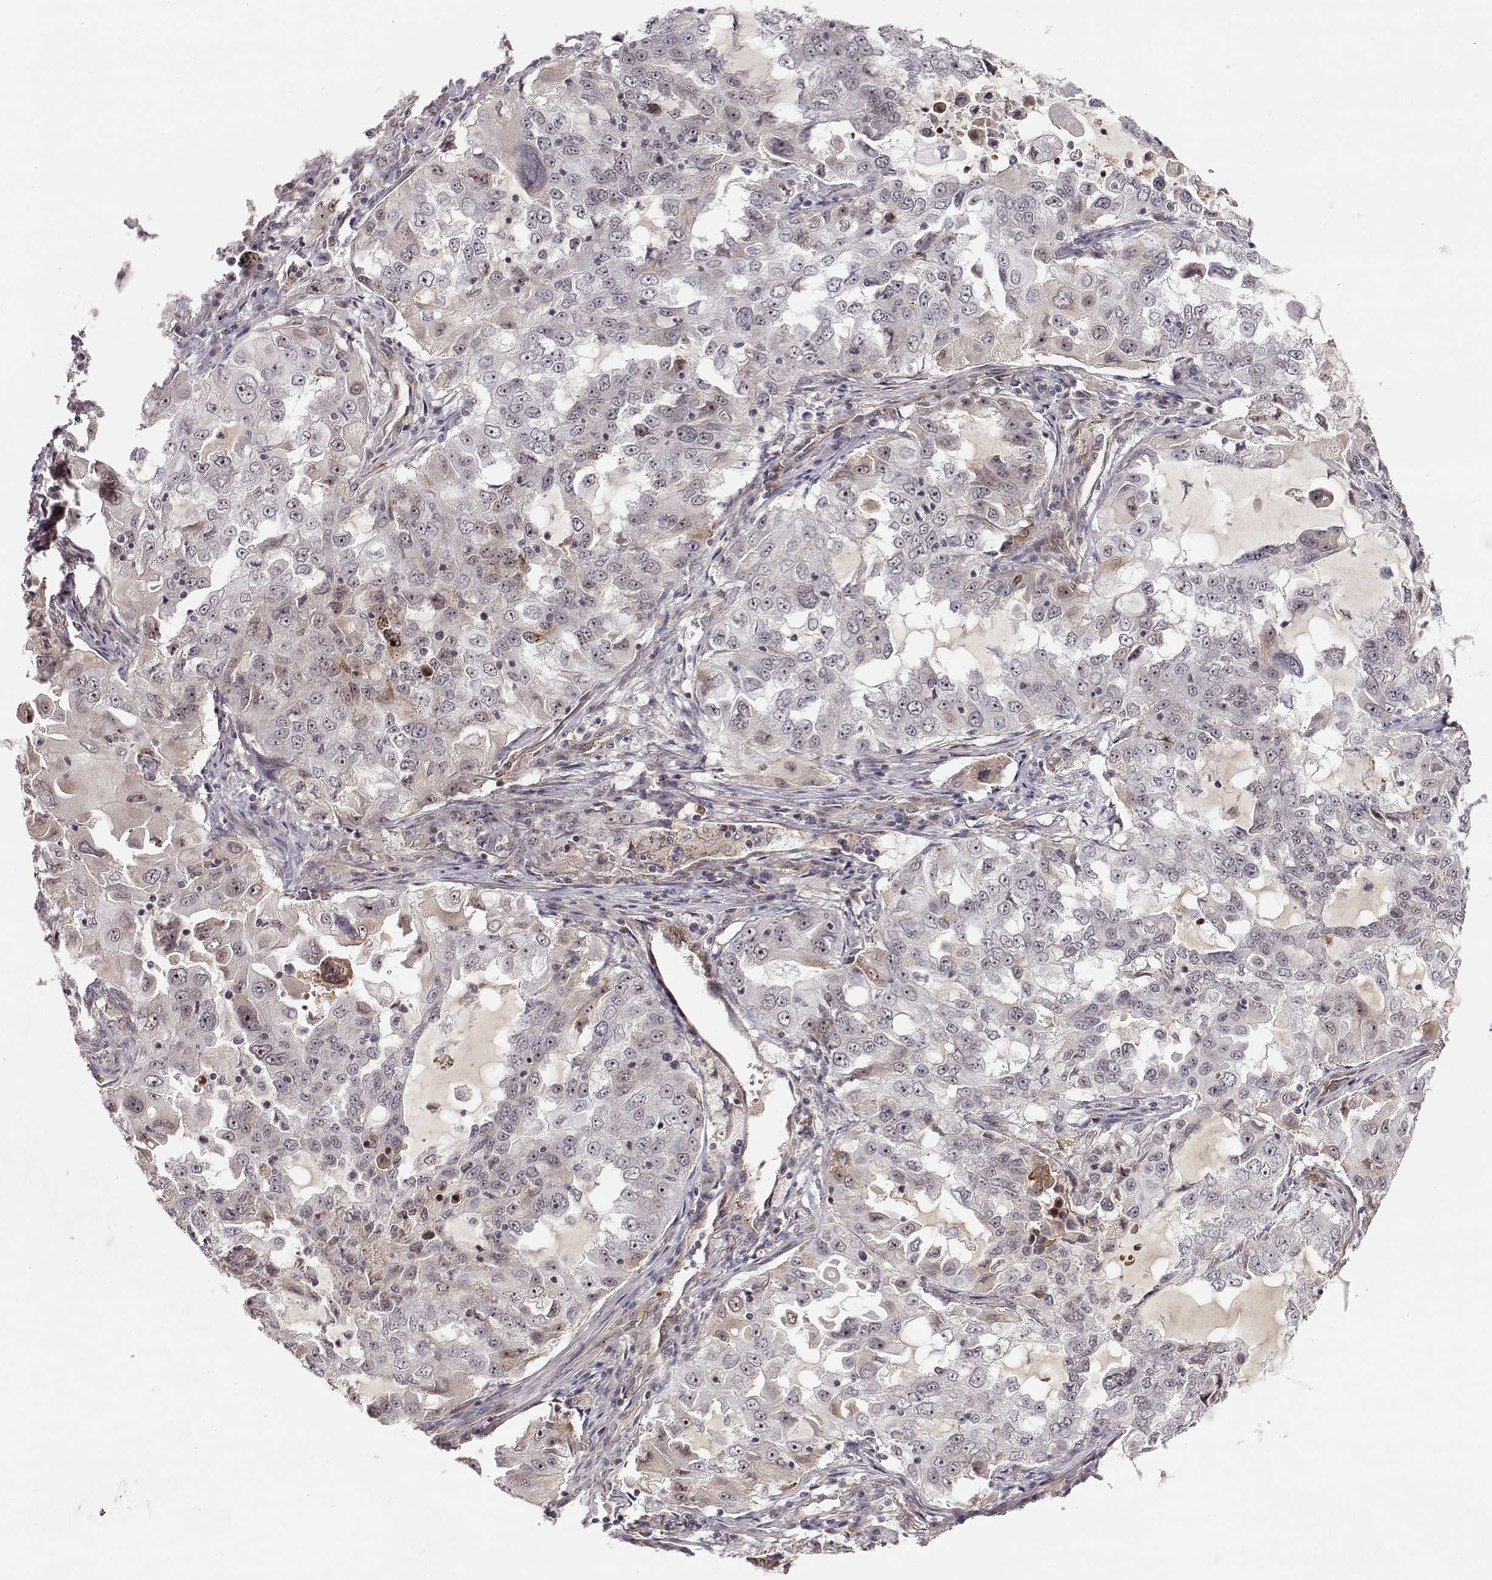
{"staining": {"intensity": "moderate", "quantity": "<25%", "location": "cytoplasmic/membranous"}, "tissue": "lung cancer", "cell_type": "Tumor cells", "image_type": "cancer", "snomed": [{"axis": "morphology", "description": "Adenocarcinoma, NOS"}, {"axis": "topography", "description": "Lung"}], "caption": "Adenocarcinoma (lung) stained for a protein shows moderate cytoplasmic/membranous positivity in tumor cells.", "gene": "CIR1", "patient": {"sex": "female", "age": 61}}